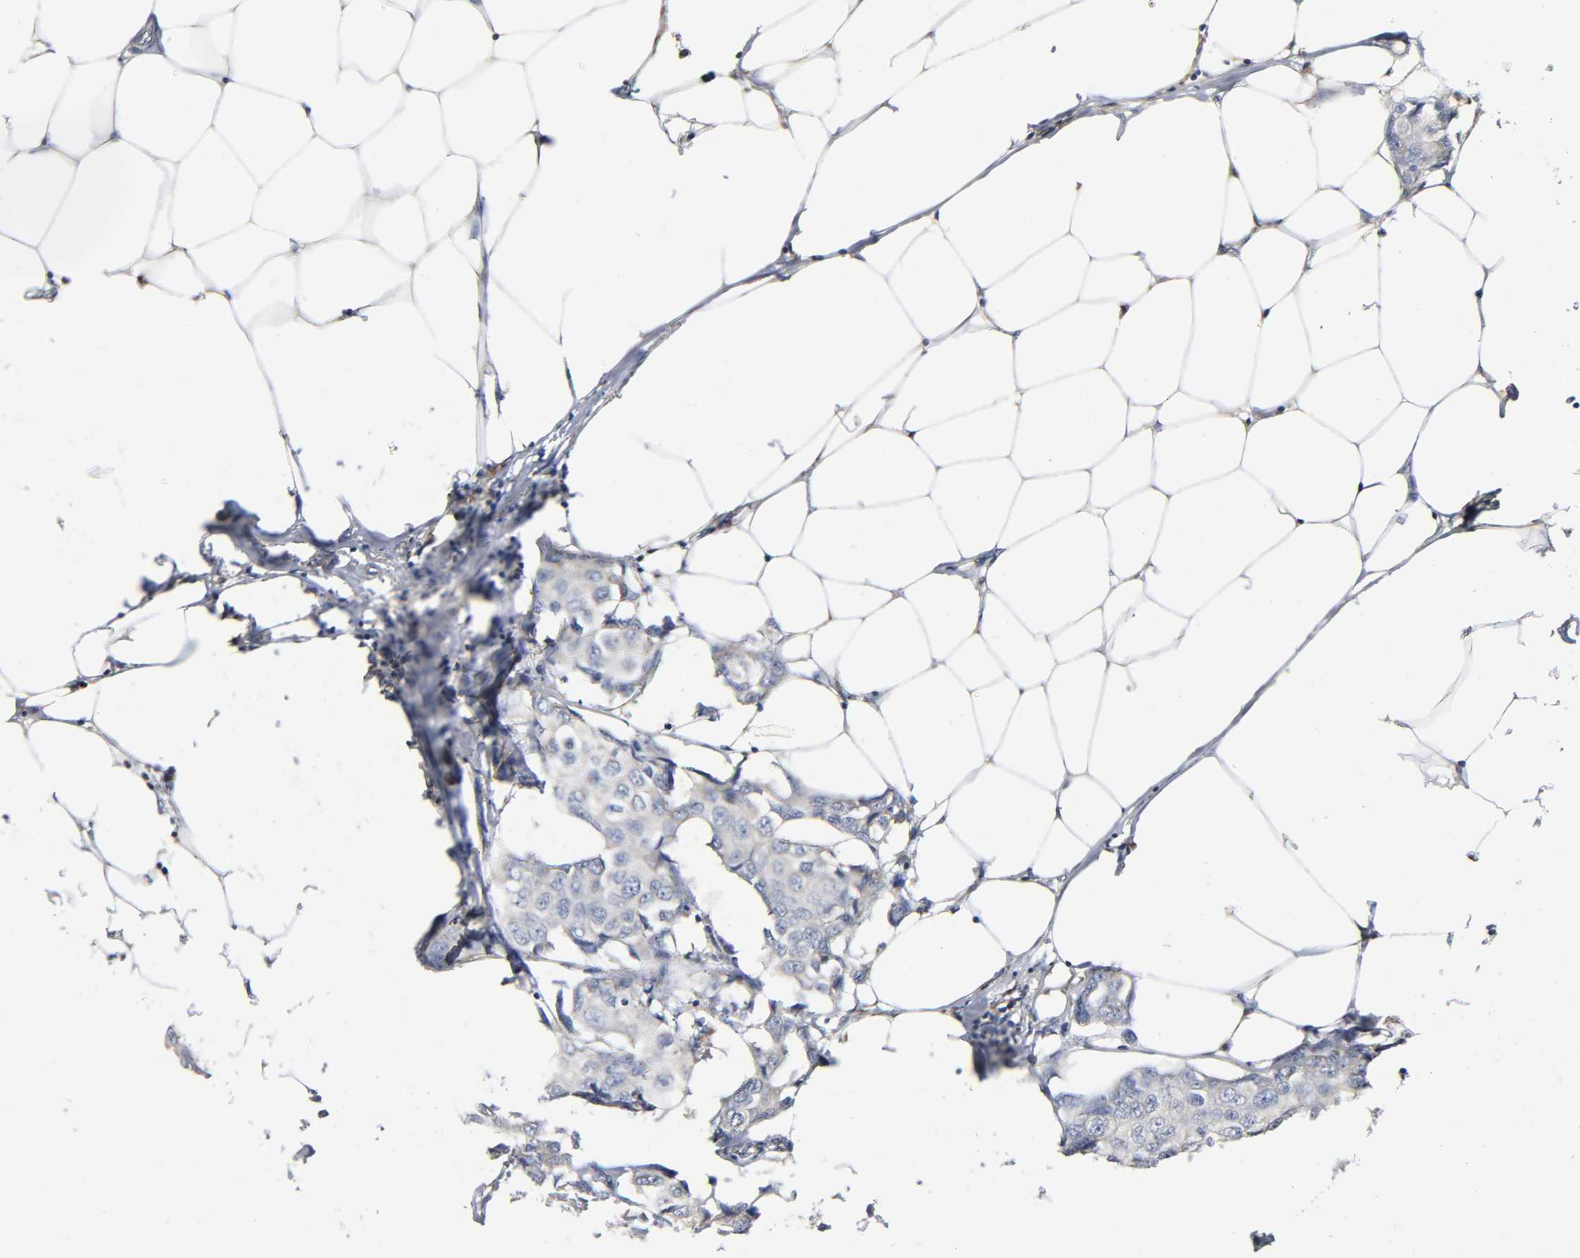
{"staining": {"intensity": "weak", "quantity": "25%-75%", "location": "cytoplasmic/membranous"}, "tissue": "breast cancer", "cell_type": "Tumor cells", "image_type": "cancer", "snomed": [{"axis": "morphology", "description": "Duct carcinoma"}, {"axis": "topography", "description": "Breast"}], "caption": "A brown stain shows weak cytoplasmic/membranous positivity of a protein in intraductal carcinoma (breast) tumor cells.", "gene": "BAK1", "patient": {"sex": "female", "age": 80}}